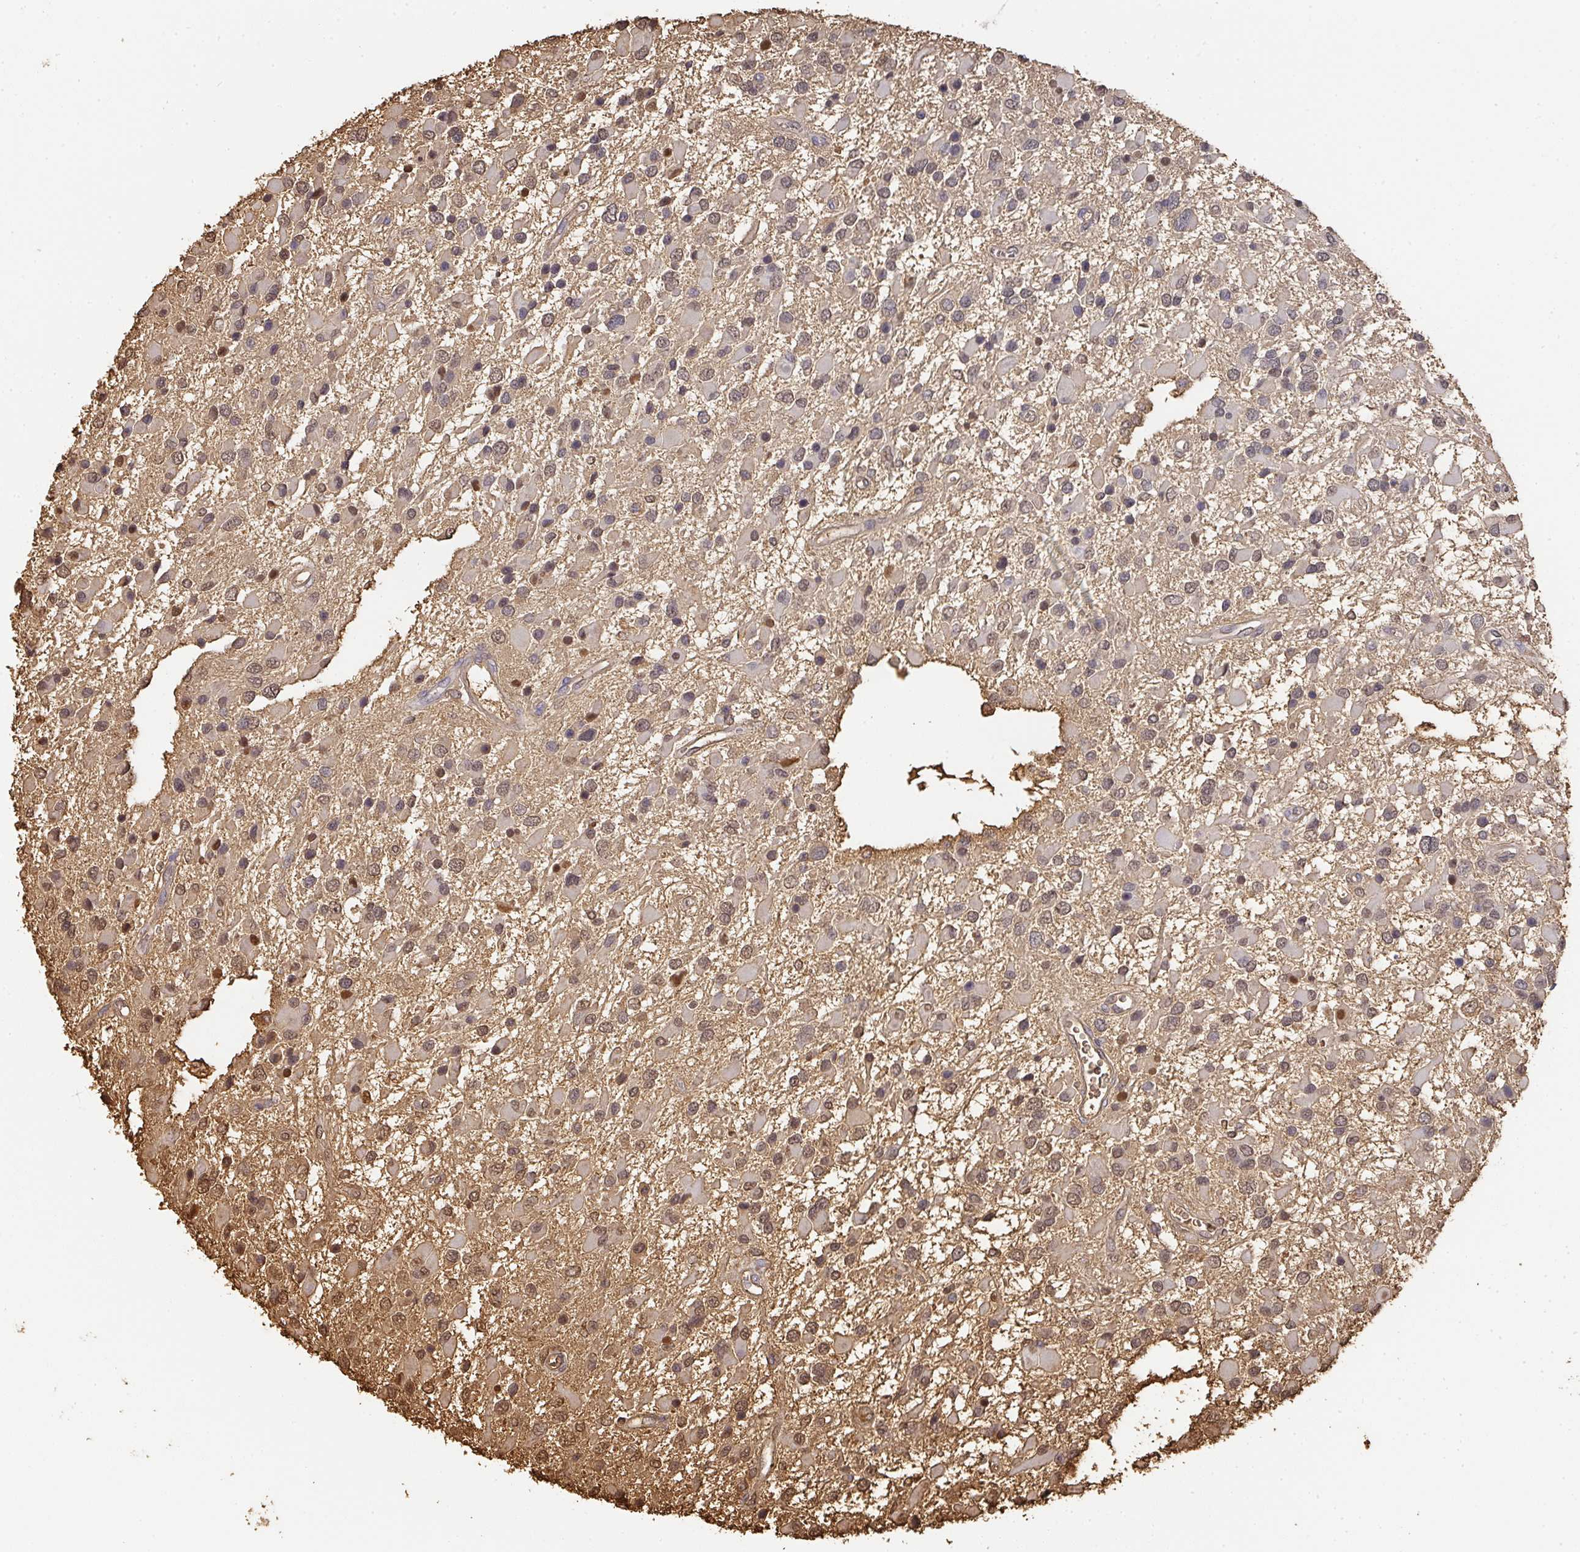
{"staining": {"intensity": "moderate", "quantity": "25%-75%", "location": "nuclear"}, "tissue": "glioma", "cell_type": "Tumor cells", "image_type": "cancer", "snomed": [{"axis": "morphology", "description": "Glioma, malignant, High grade"}, {"axis": "topography", "description": "Brain"}], "caption": "IHC (DAB (3,3'-diaminobenzidine)) staining of malignant glioma (high-grade) shows moderate nuclear protein expression in approximately 25%-75% of tumor cells.", "gene": "ALB", "patient": {"sex": "male", "age": 53}}